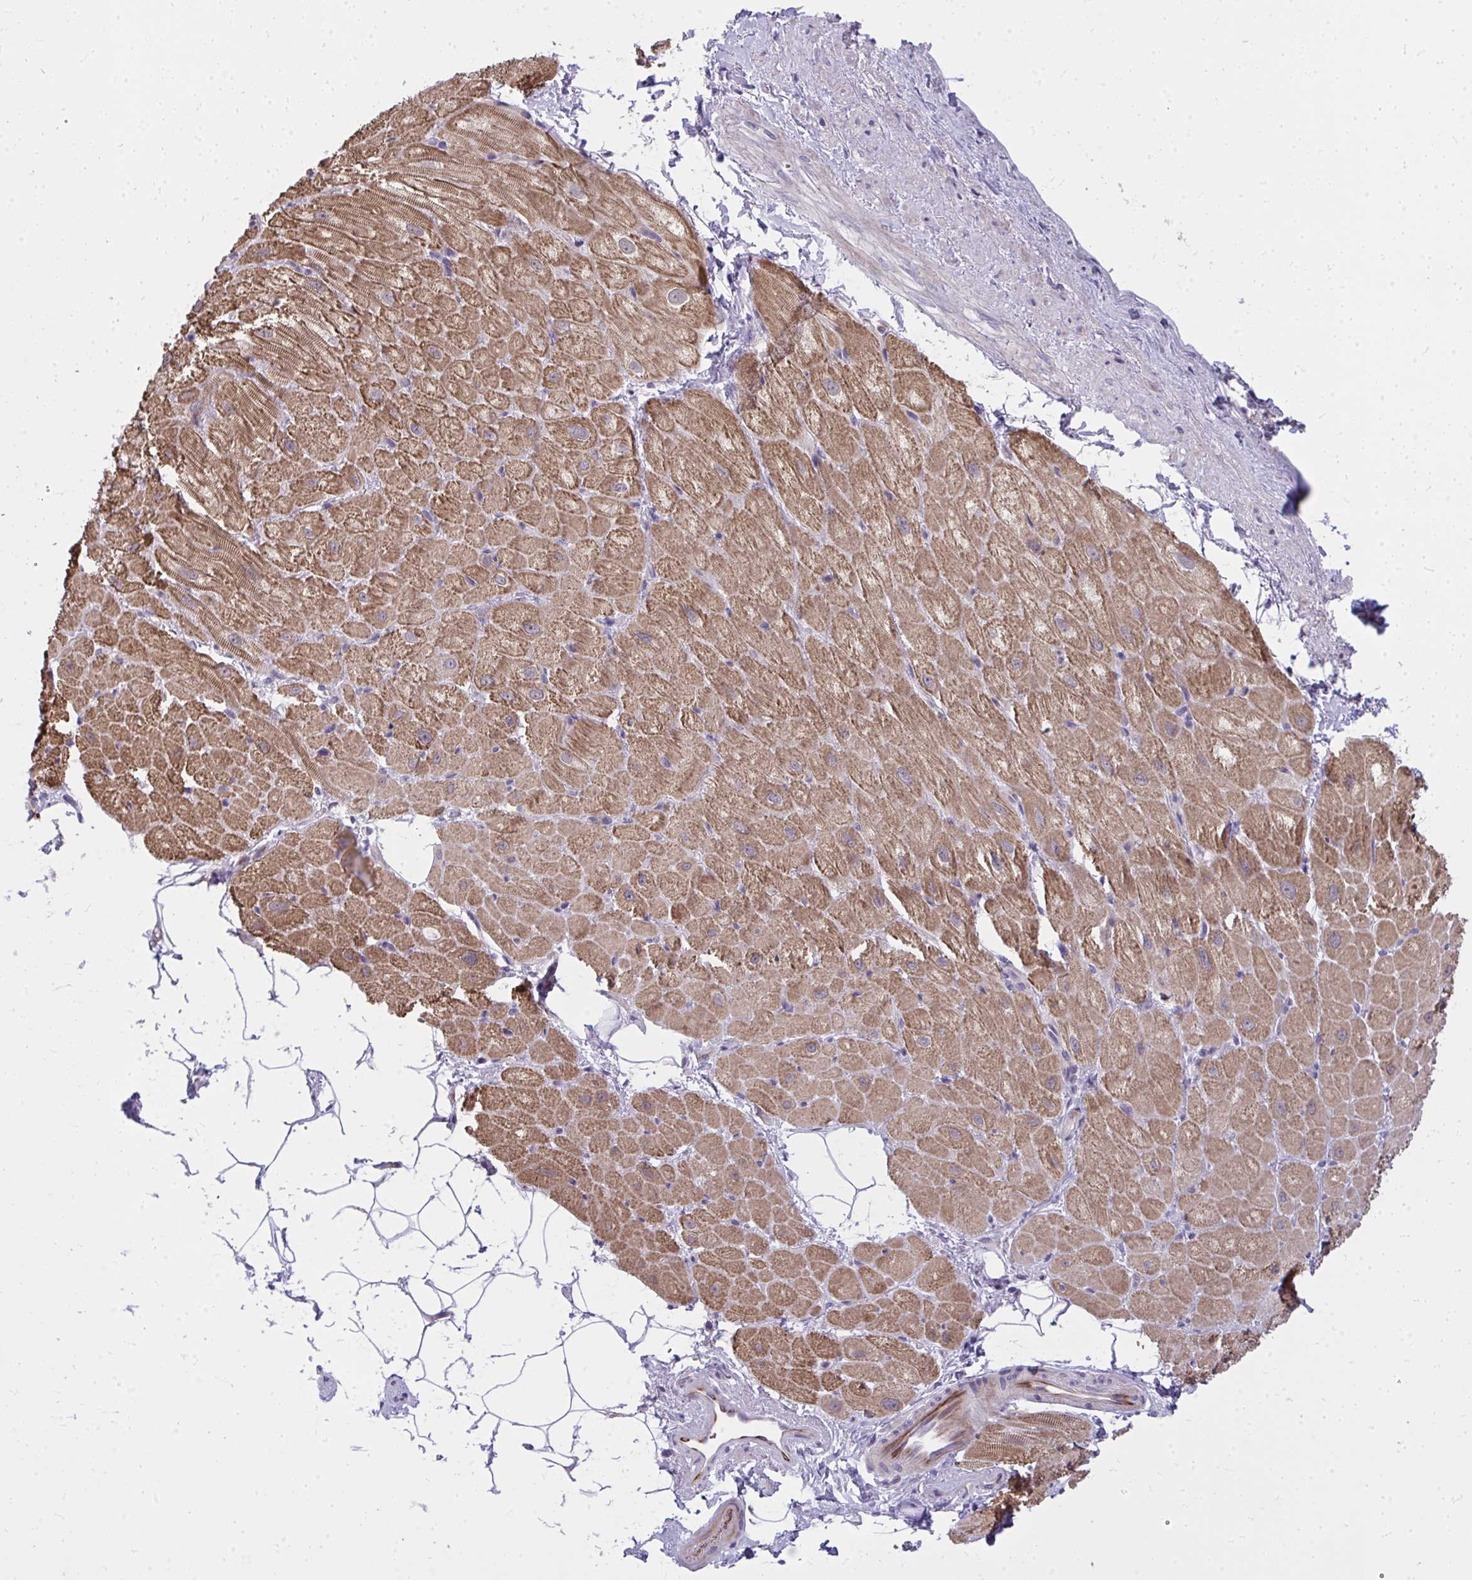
{"staining": {"intensity": "moderate", "quantity": "25%-75%", "location": "cytoplasmic/membranous"}, "tissue": "heart muscle", "cell_type": "Cardiomyocytes", "image_type": "normal", "snomed": [{"axis": "morphology", "description": "Normal tissue, NOS"}, {"axis": "topography", "description": "Heart"}], "caption": "A high-resolution micrograph shows immunohistochemistry staining of benign heart muscle, which shows moderate cytoplasmic/membranous expression in approximately 25%-75% of cardiomyocytes.", "gene": "SLC14A1", "patient": {"sex": "male", "age": 62}}